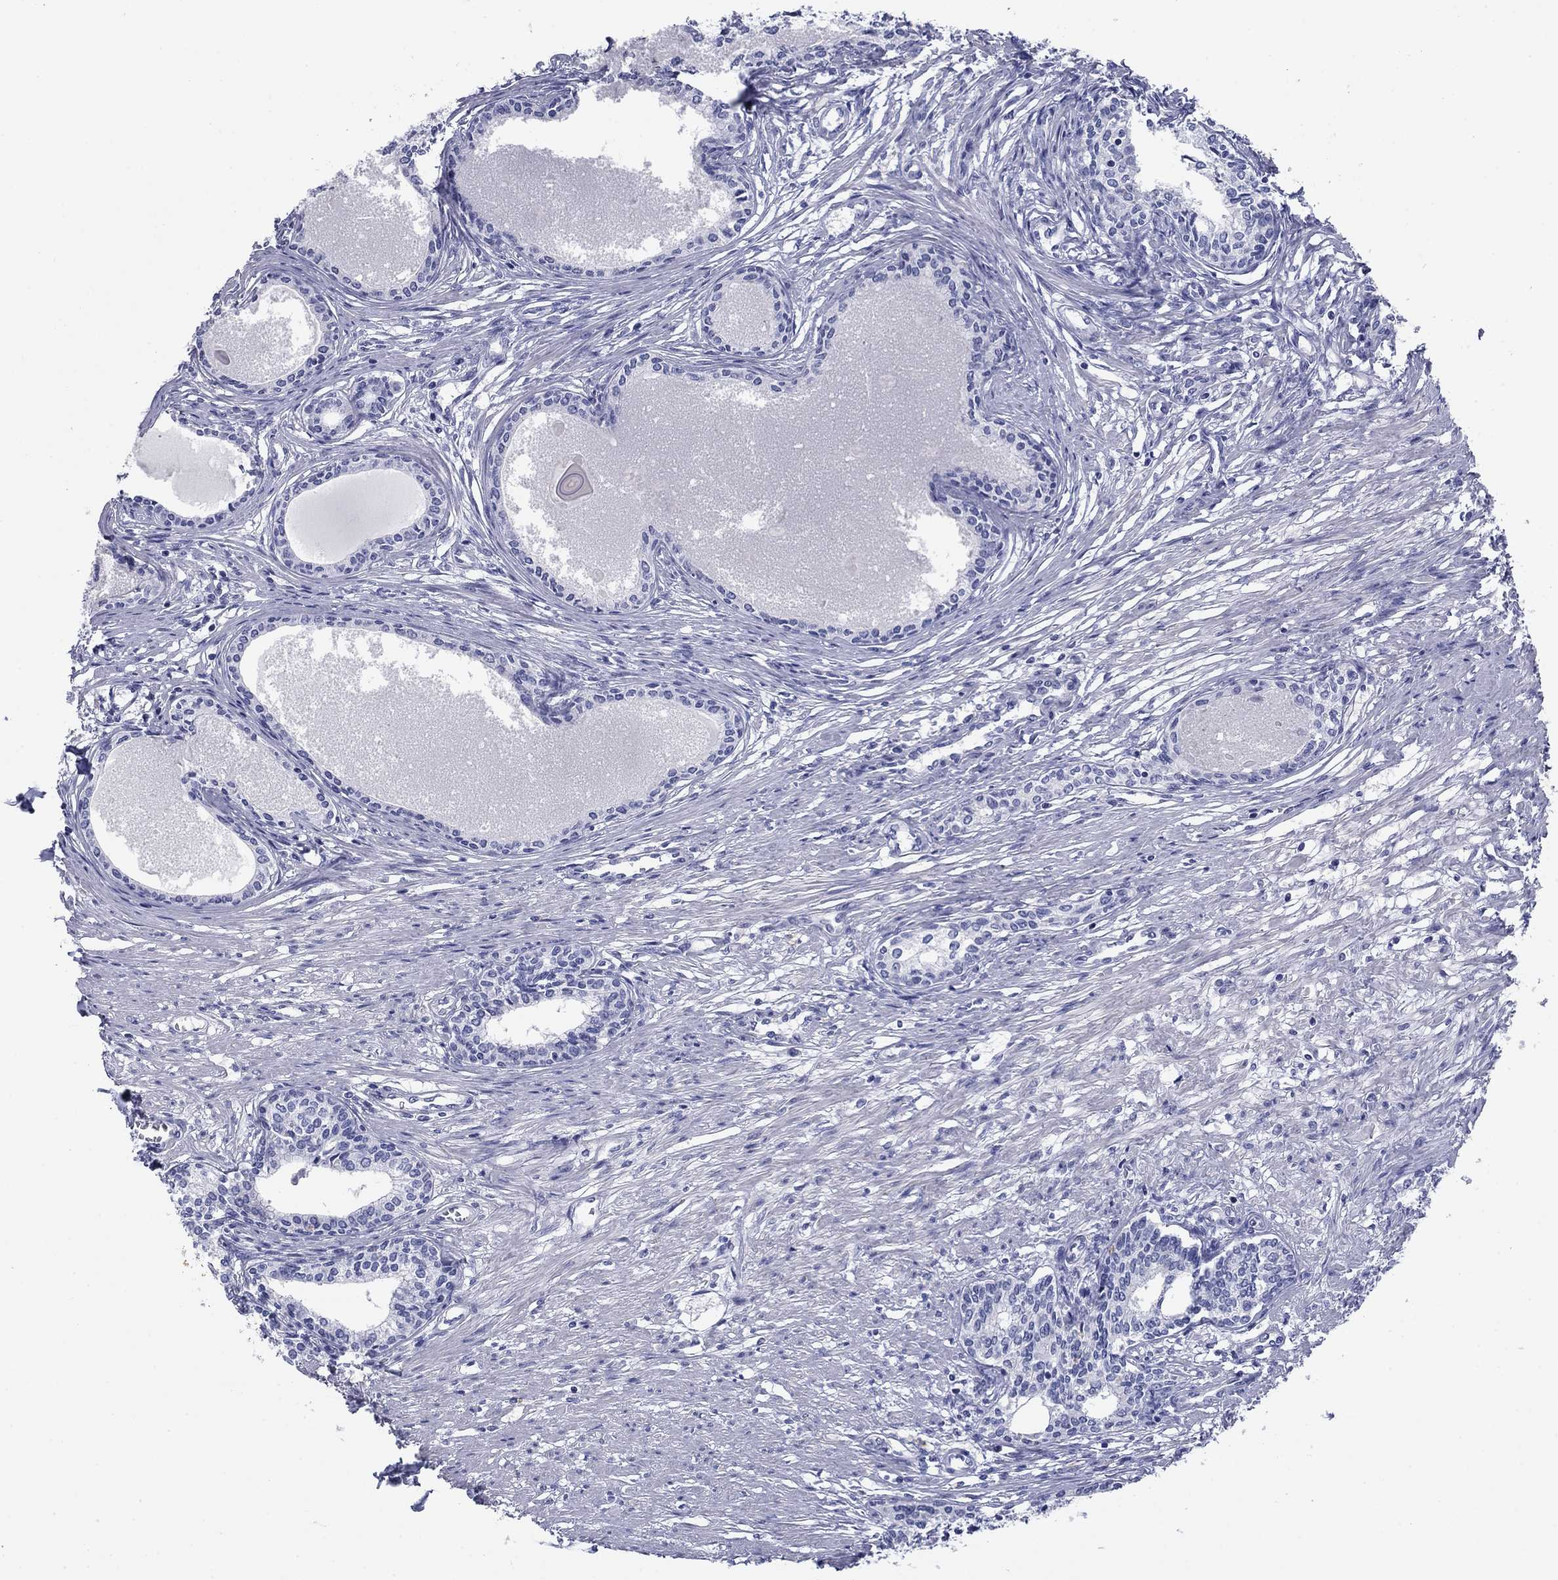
{"staining": {"intensity": "negative", "quantity": "none", "location": "none"}, "tissue": "prostate", "cell_type": "Glandular cells", "image_type": "normal", "snomed": [{"axis": "morphology", "description": "Normal tissue, NOS"}, {"axis": "topography", "description": "Prostate"}], "caption": "An IHC image of unremarkable prostate is shown. There is no staining in glandular cells of prostate. The staining is performed using DAB brown chromogen with nuclei counter-stained in using hematoxylin.", "gene": "PRKCG", "patient": {"sex": "male", "age": 60}}